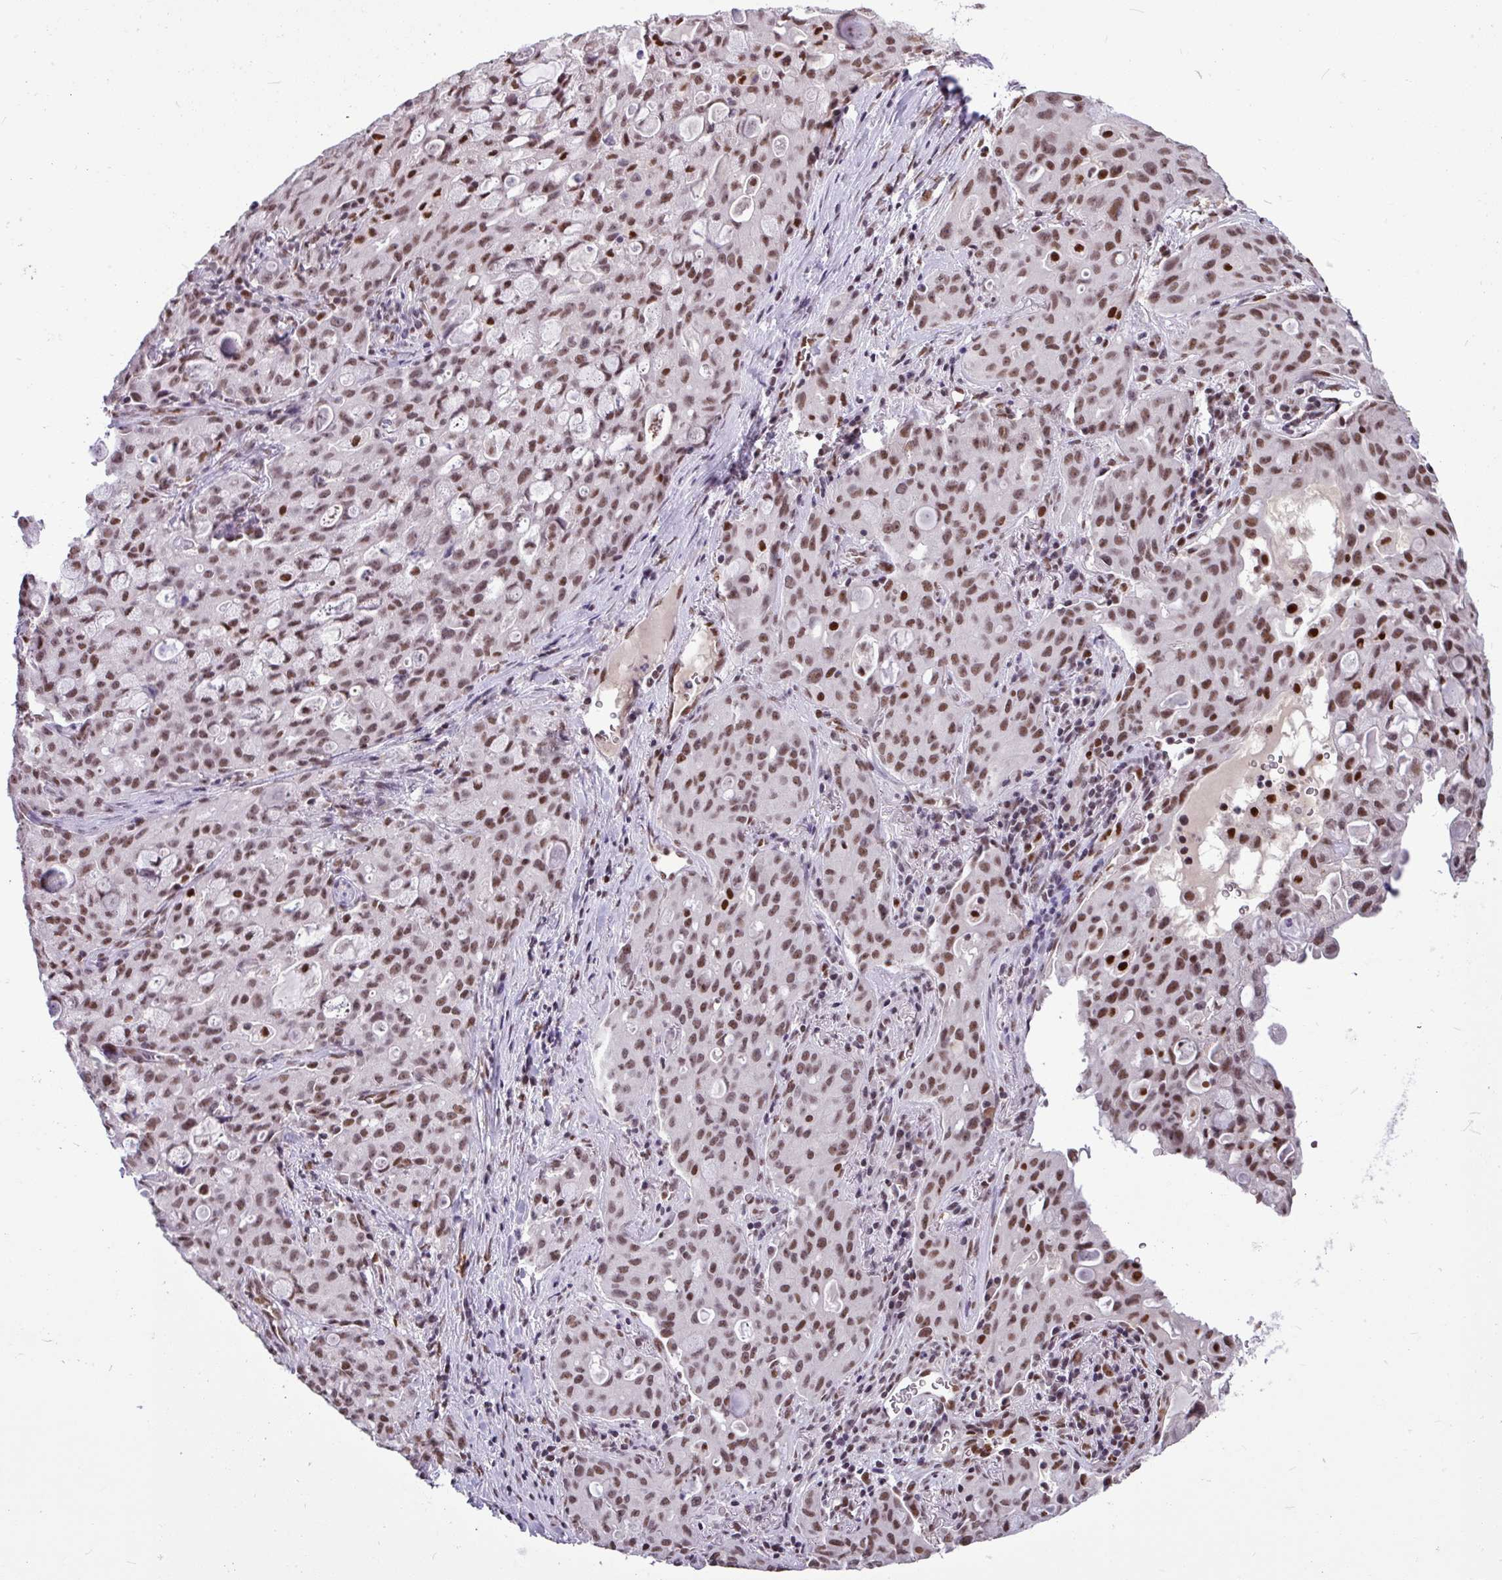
{"staining": {"intensity": "moderate", "quantity": ">75%", "location": "nuclear"}, "tissue": "lung cancer", "cell_type": "Tumor cells", "image_type": "cancer", "snomed": [{"axis": "morphology", "description": "Adenocarcinoma, NOS"}, {"axis": "topography", "description": "Lung"}], "caption": "Immunohistochemistry photomicrograph of adenocarcinoma (lung) stained for a protein (brown), which displays medium levels of moderate nuclear staining in about >75% of tumor cells.", "gene": "TDG", "patient": {"sex": "female", "age": 44}}